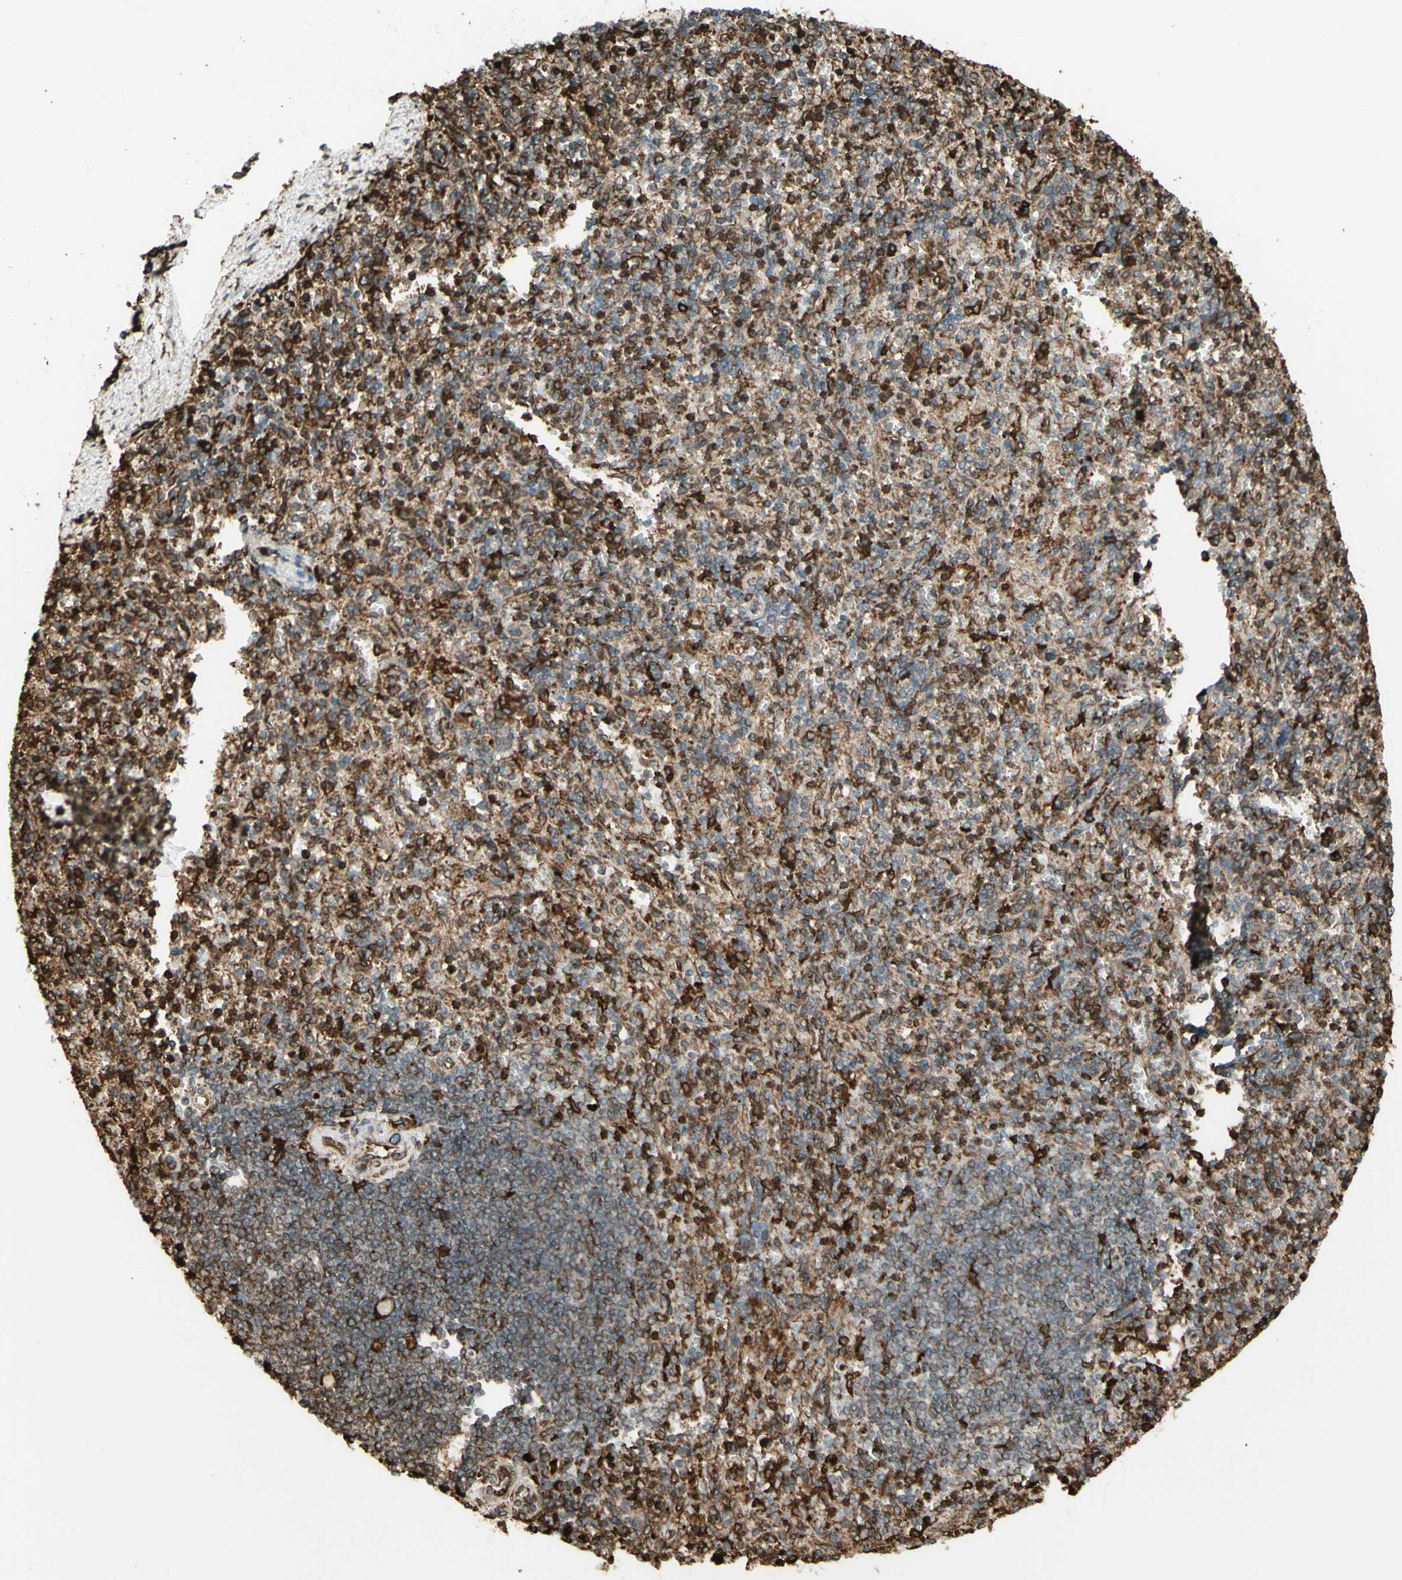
{"staining": {"intensity": "strong", "quantity": "25%-75%", "location": "cytoplasmic/membranous"}, "tissue": "spleen", "cell_type": "Cells in red pulp", "image_type": "normal", "snomed": [{"axis": "morphology", "description": "Normal tissue, NOS"}, {"axis": "topography", "description": "Spleen"}], "caption": "High-magnification brightfield microscopy of unremarkable spleen stained with DAB (brown) and counterstained with hematoxylin (blue). cells in red pulp exhibit strong cytoplasmic/membranous expression is present in about25%-75% of cells. (brown staining indicates protein expression, while blue staining denotes nuclei).", "gene": "CANX", "patient": {"sex": "female", "age": 74}}